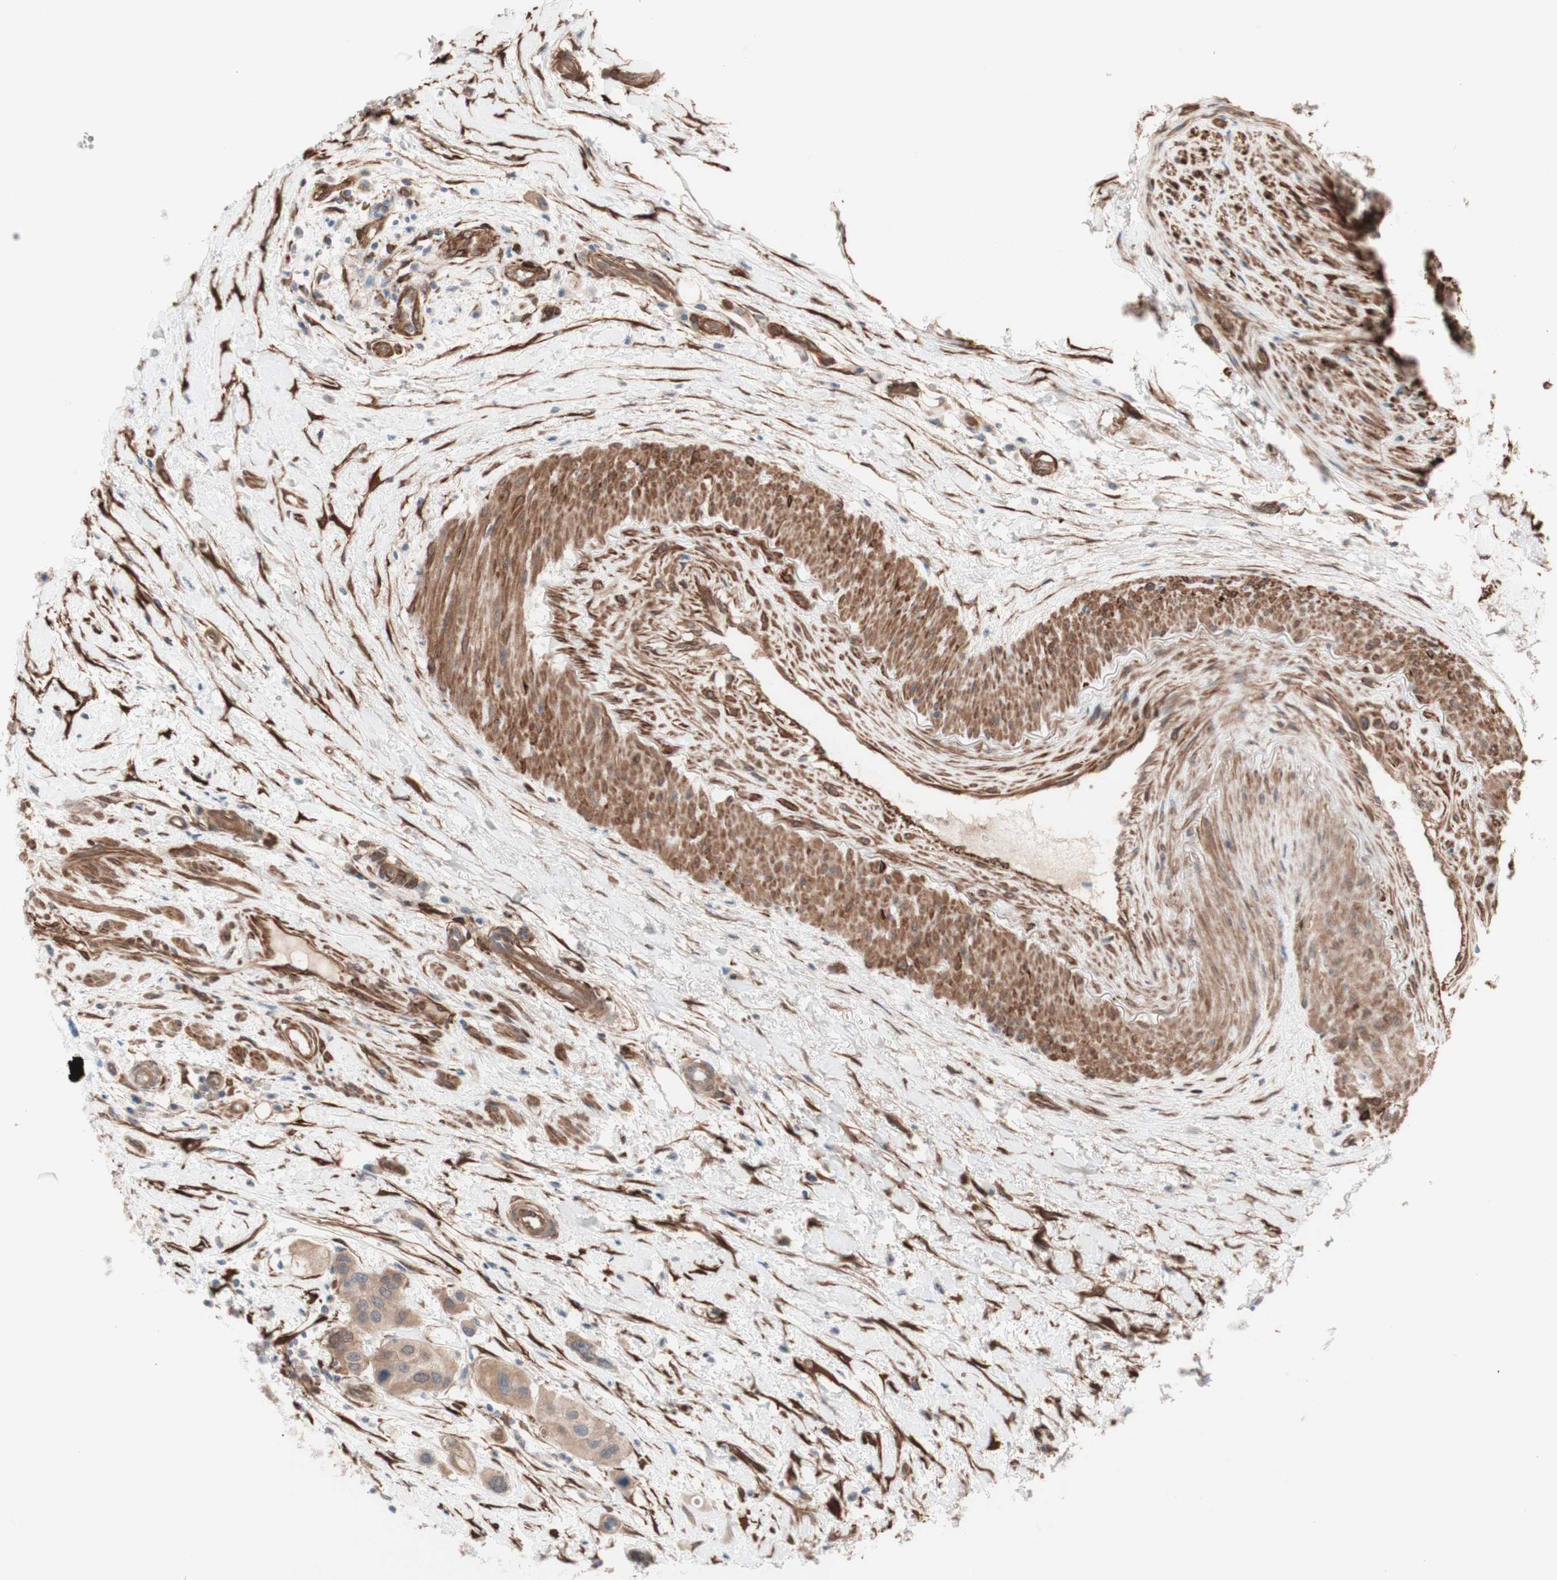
{"staining": {"intensity": "weak", "quantity": ">75%", "location": "cytoplasmic/membranous"}, "tissue": "urothelial cancer", "cell_type": "Tumor cells", "image_type": "cancer", "snomed": [{"axis": "morphology", "description": "Urothelial carcinoma, High grade"}, {"axis": "topography", "description": "Urinary bladder"}], "caption": "Immunohistochemical staining of high-grade urothelial carcinoma displays low levels of weak cytoplasmic/membranous protein staining in approximately >75% of tumor cells. The protein is shown in brown color, while the nuclei are stained blue.", "gene": "CNN3", "patient": {"sex": "female", "age": 56}}